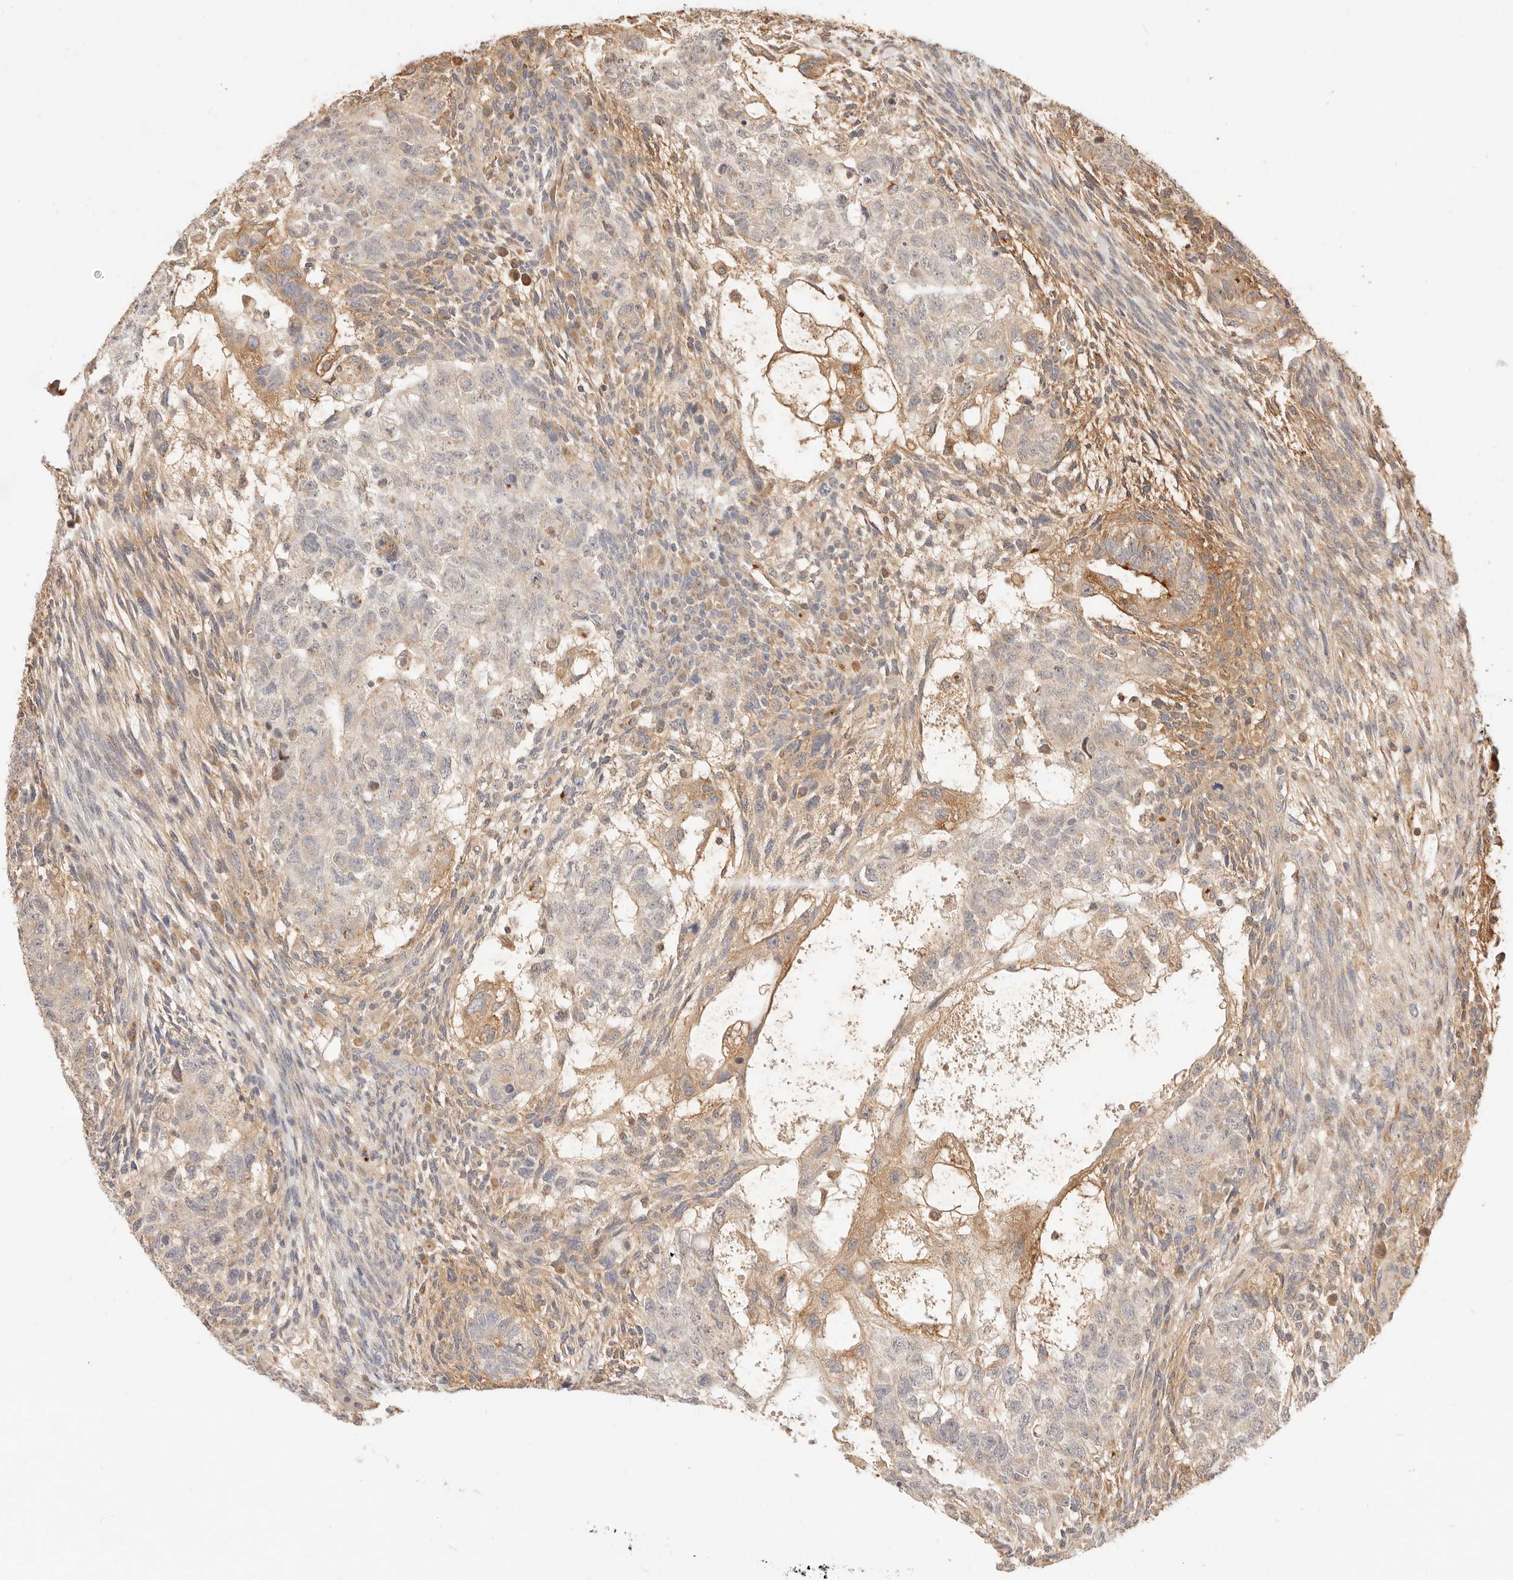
{"staining": {"intensity": "moderate", "quantity": "<25%", "location": "cytoplasmic/membranous"}, "tissue": "testis cancer", "cell_type": "Tumor cells", "image_type": "cancer", "snomed": [{"axis": "morphology", "description": "Normal tissue, NOS"}, {"axis": "morphology", "description": "Carcinoma, Embryonal, NOS"}, {"axis": "topography", "description": "Testis"}], "caption": "Protein staining shows moderate cytoplasmic/membranous staining in about <25% of tumor cells in testis embryonal carcinoma.", "gene": "UBXN10", "patient": {"sex": "male", "age": 36}}